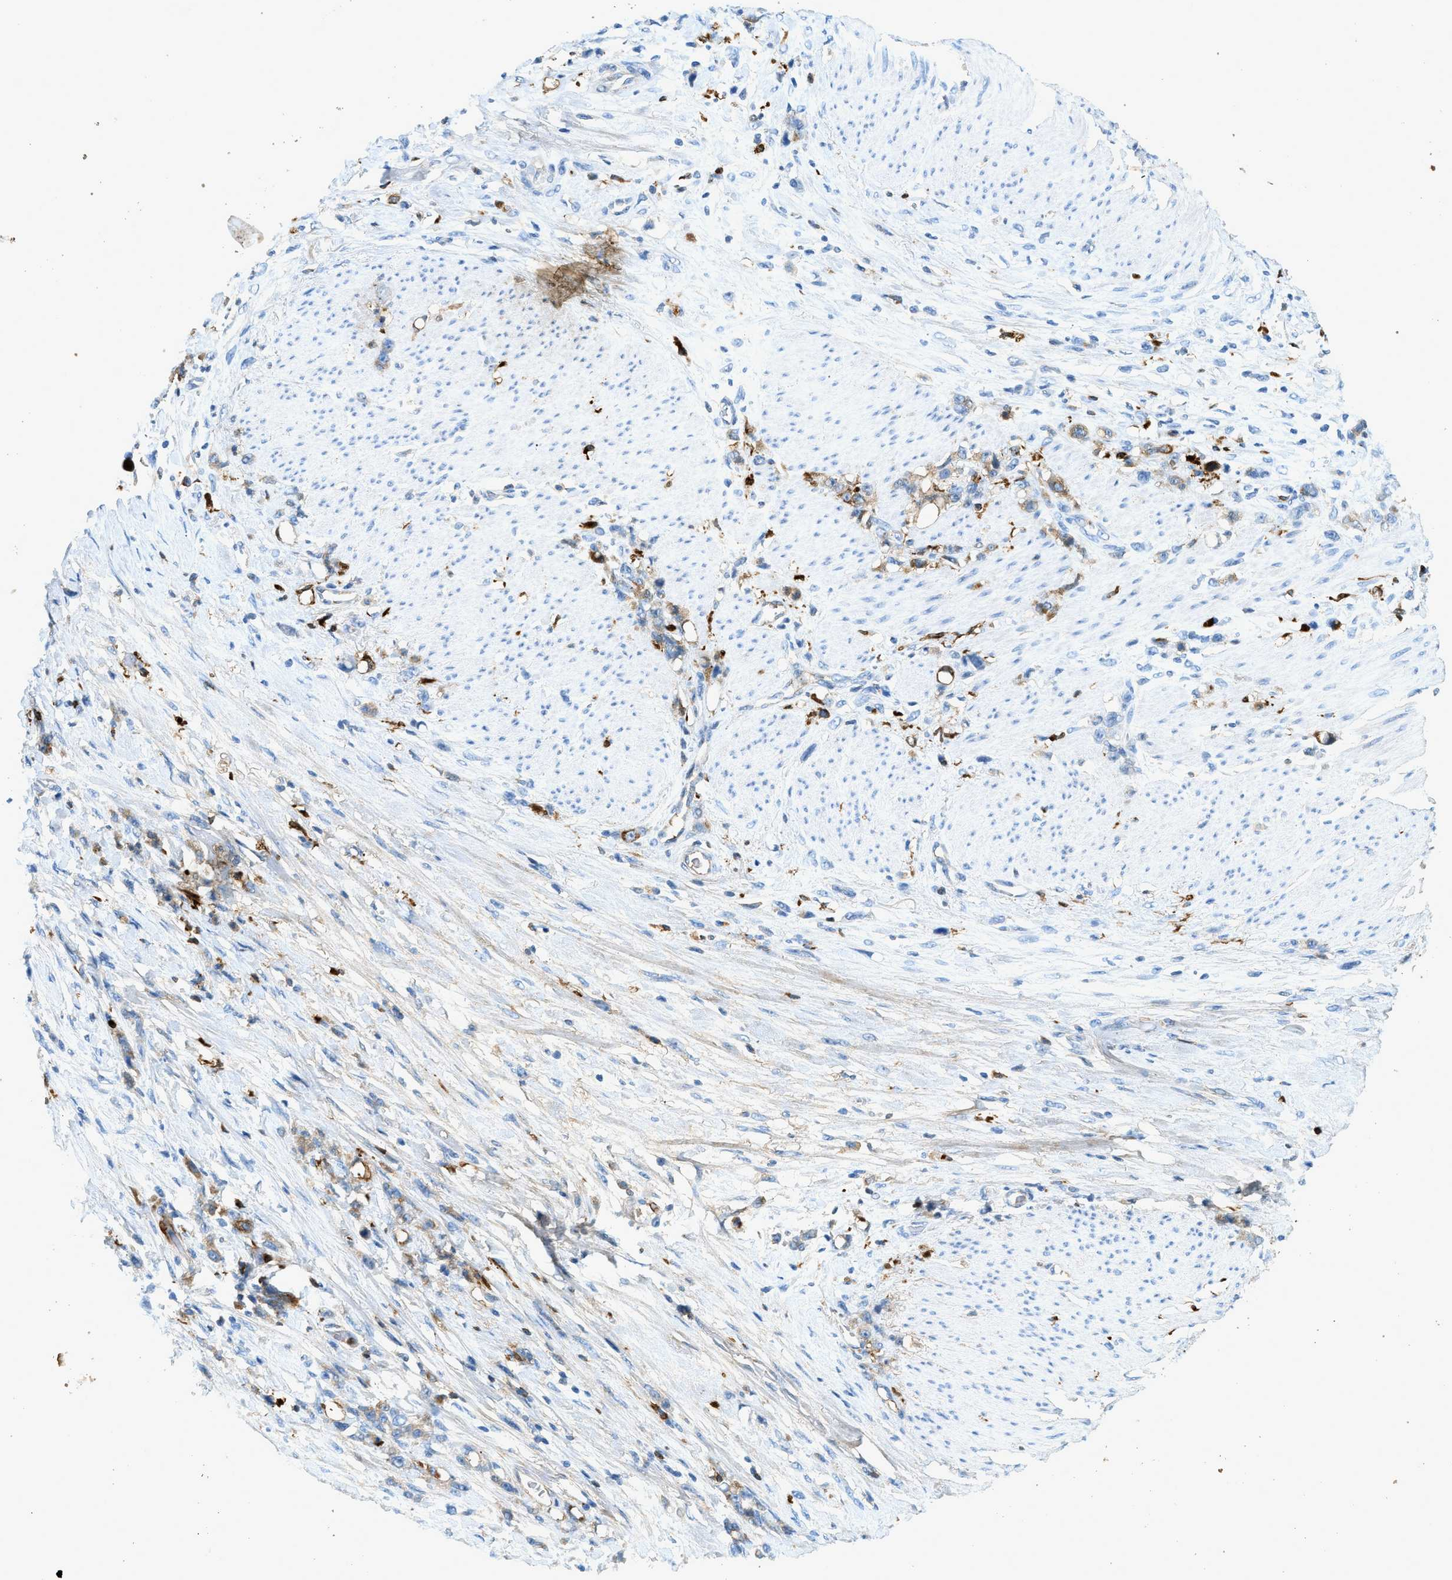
{"staining": {"intensity": "weak", "quantity": "25%-75%", "location": "cytoplasmic/membranous"}, "tissue": "stomach cancer", "cell_type": "Tumor cells", "image_type": "cancer", "snomed": [{"axis": "morphology", "description": "Adenocarcinoma, NOS"}, {"axis": "topography", "description": "Stomach, lower"}], "caption": "A brown stain highlights weak cytoplasmic/membranous expression of a protein in stomach adenocarcinoma tumor cells. (DAB (3,3'-diaminobenzidine) = brown stain, brightfield microscopy at high magnification).", "gene": "F2", "patient": {"sex": "male", "age": 88}}